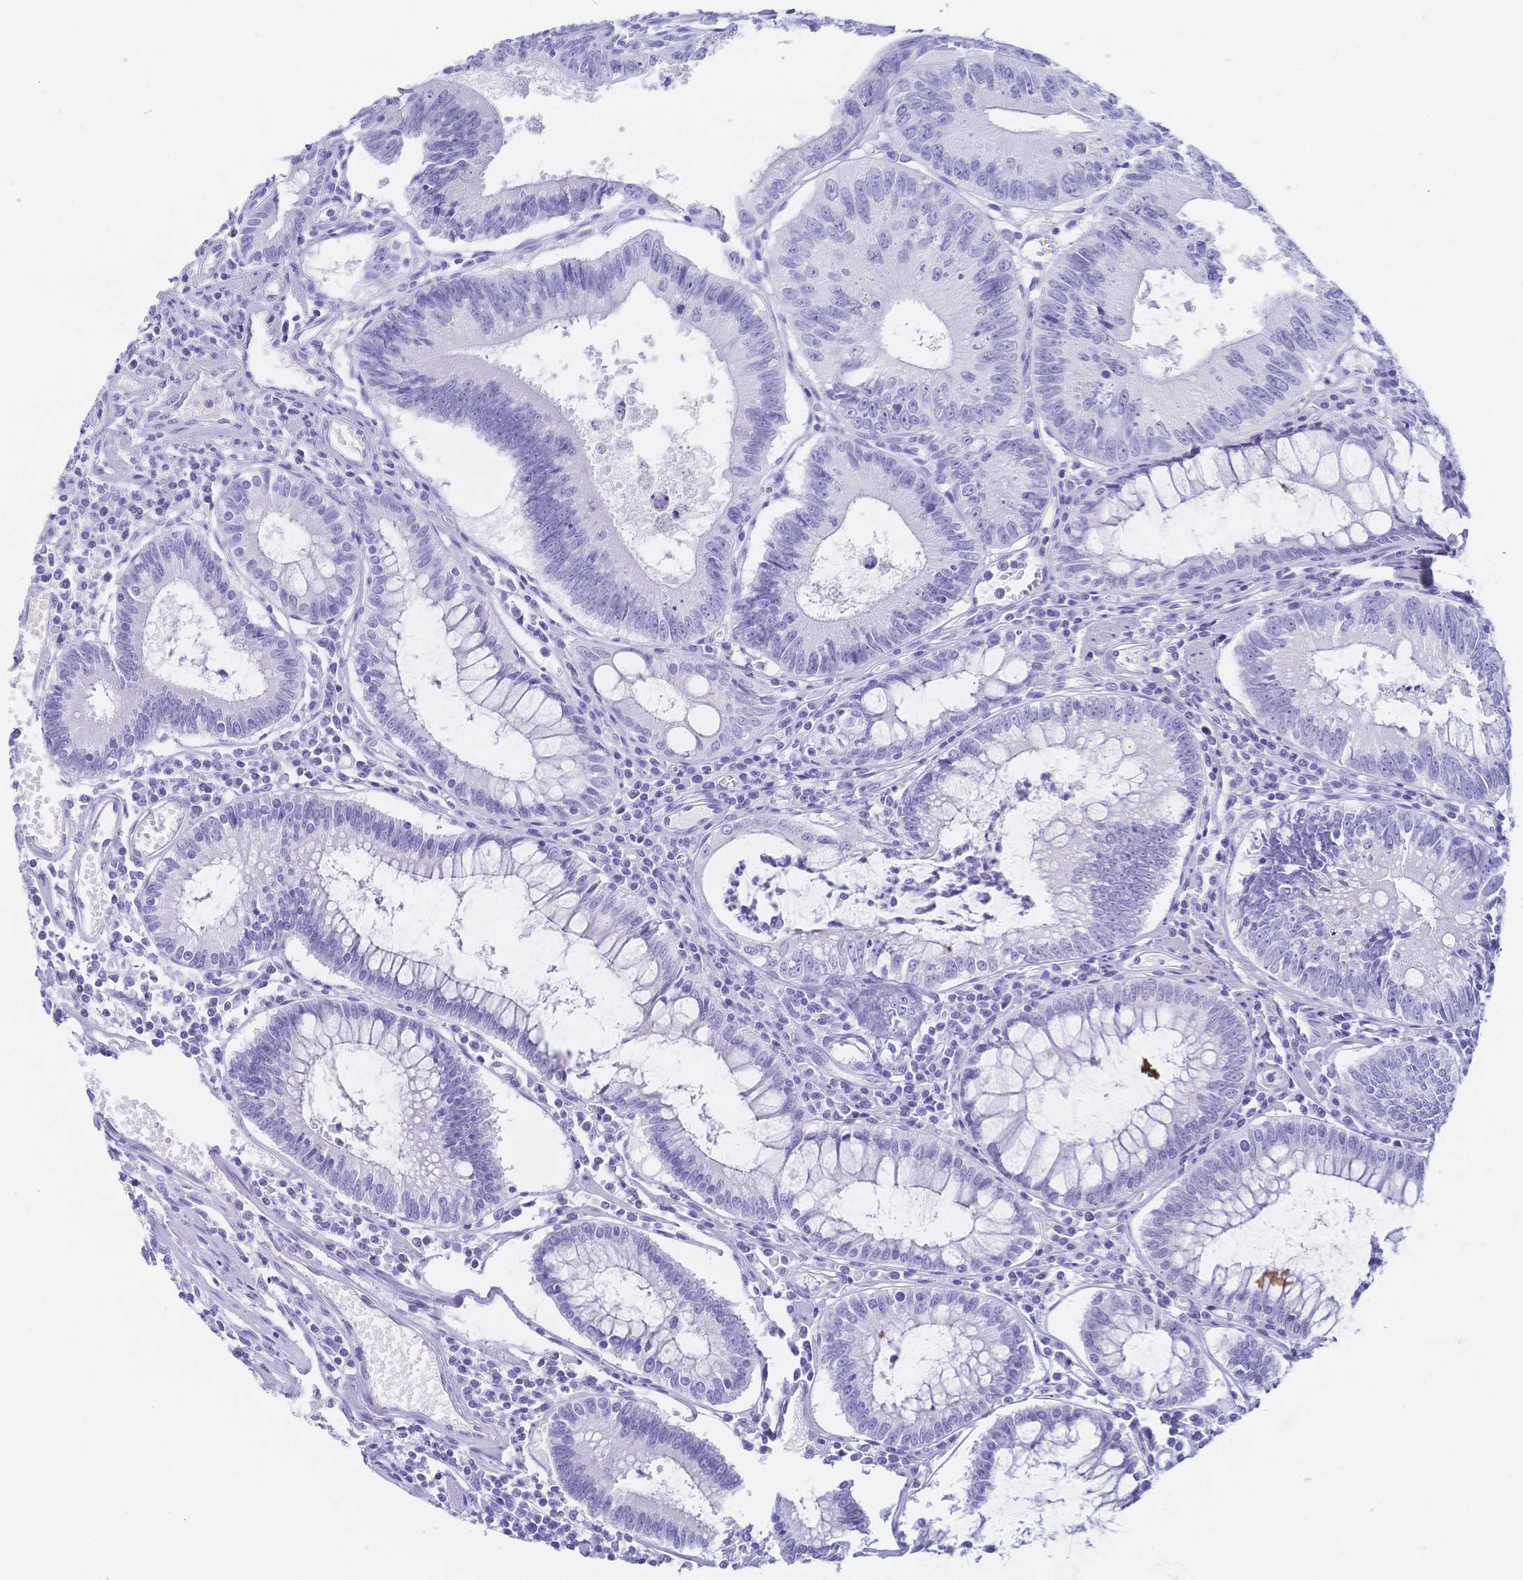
{"staining": {"intensity": "negative", "quantity": "none", "location": "none"}, "tissue": "colorectal cancer", "cell_type": "Tumor cells", "image_type": "cancer", "snomed": [{"axis": "morphology", "description": "Adenocarcinoma, NOS"}, {"axis": "topography", "description": "Rectum"}], "caption": "This is an IHC photomicrograph of colorectal cancer (adenocarcinoma). There is no expression in tumor cells.", "gene": "MEP1B", "patient": {"sex": "female", "age": 81}}